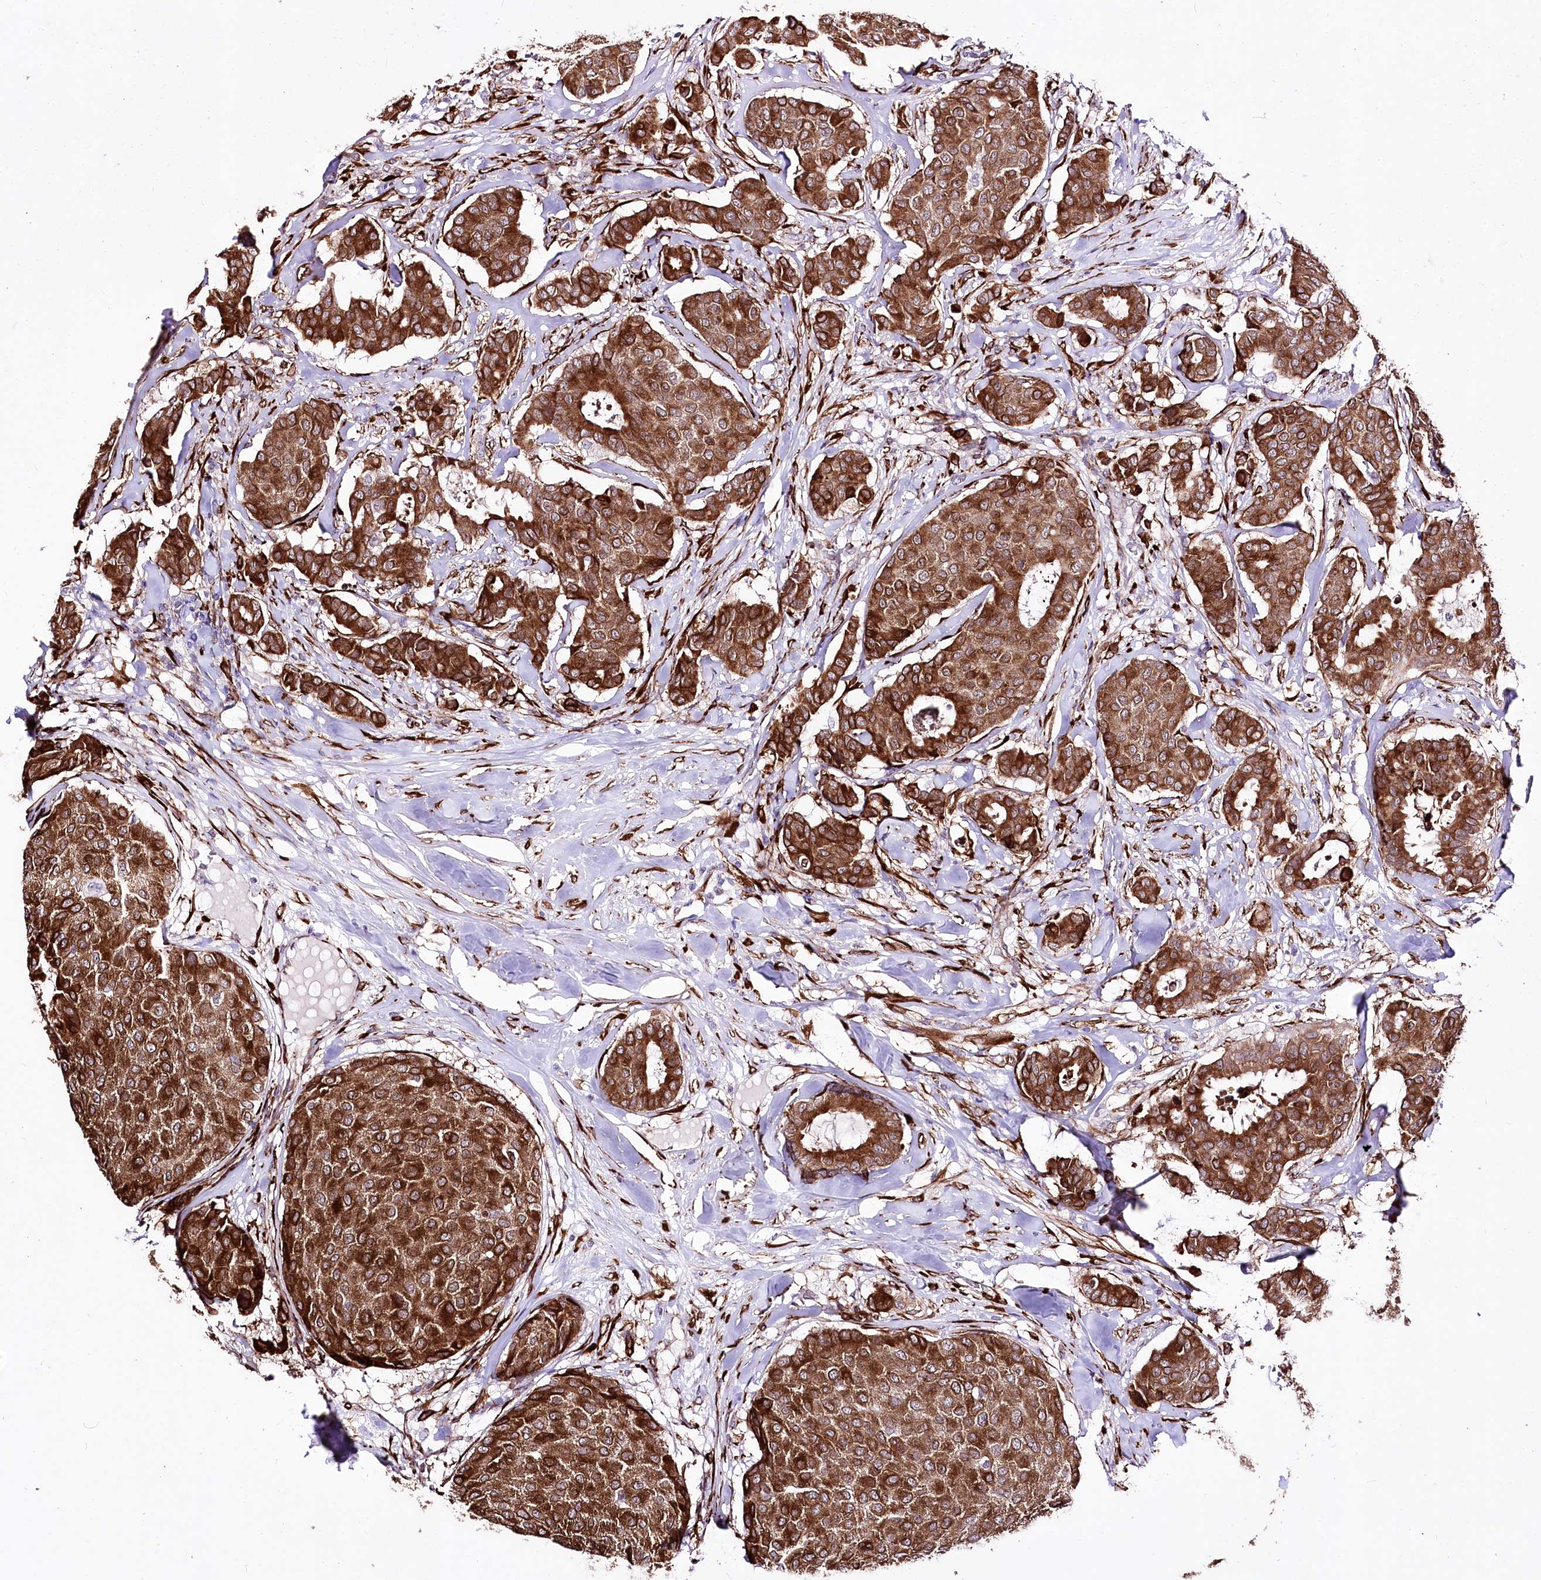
{"staining": {"intensity": "strong", "quantity": ">75%", "location": "cytoplasmic/membranous"}, "tissue": "breast cancer", "cell_type": "Tumor cells", "image_type": "cancer", "snomed": [{"axis": "morphology", "description": "Duct carcinoma"}, {"axis": "topography", "description": "Breast"}], "caption": "This is an image of IHC staining of breast cancer, which shows strong staining in the cytoplasmic/membranous of tumor cells.", "gene": "WWC1", "patient": {"sex": "female", "age": 75}}